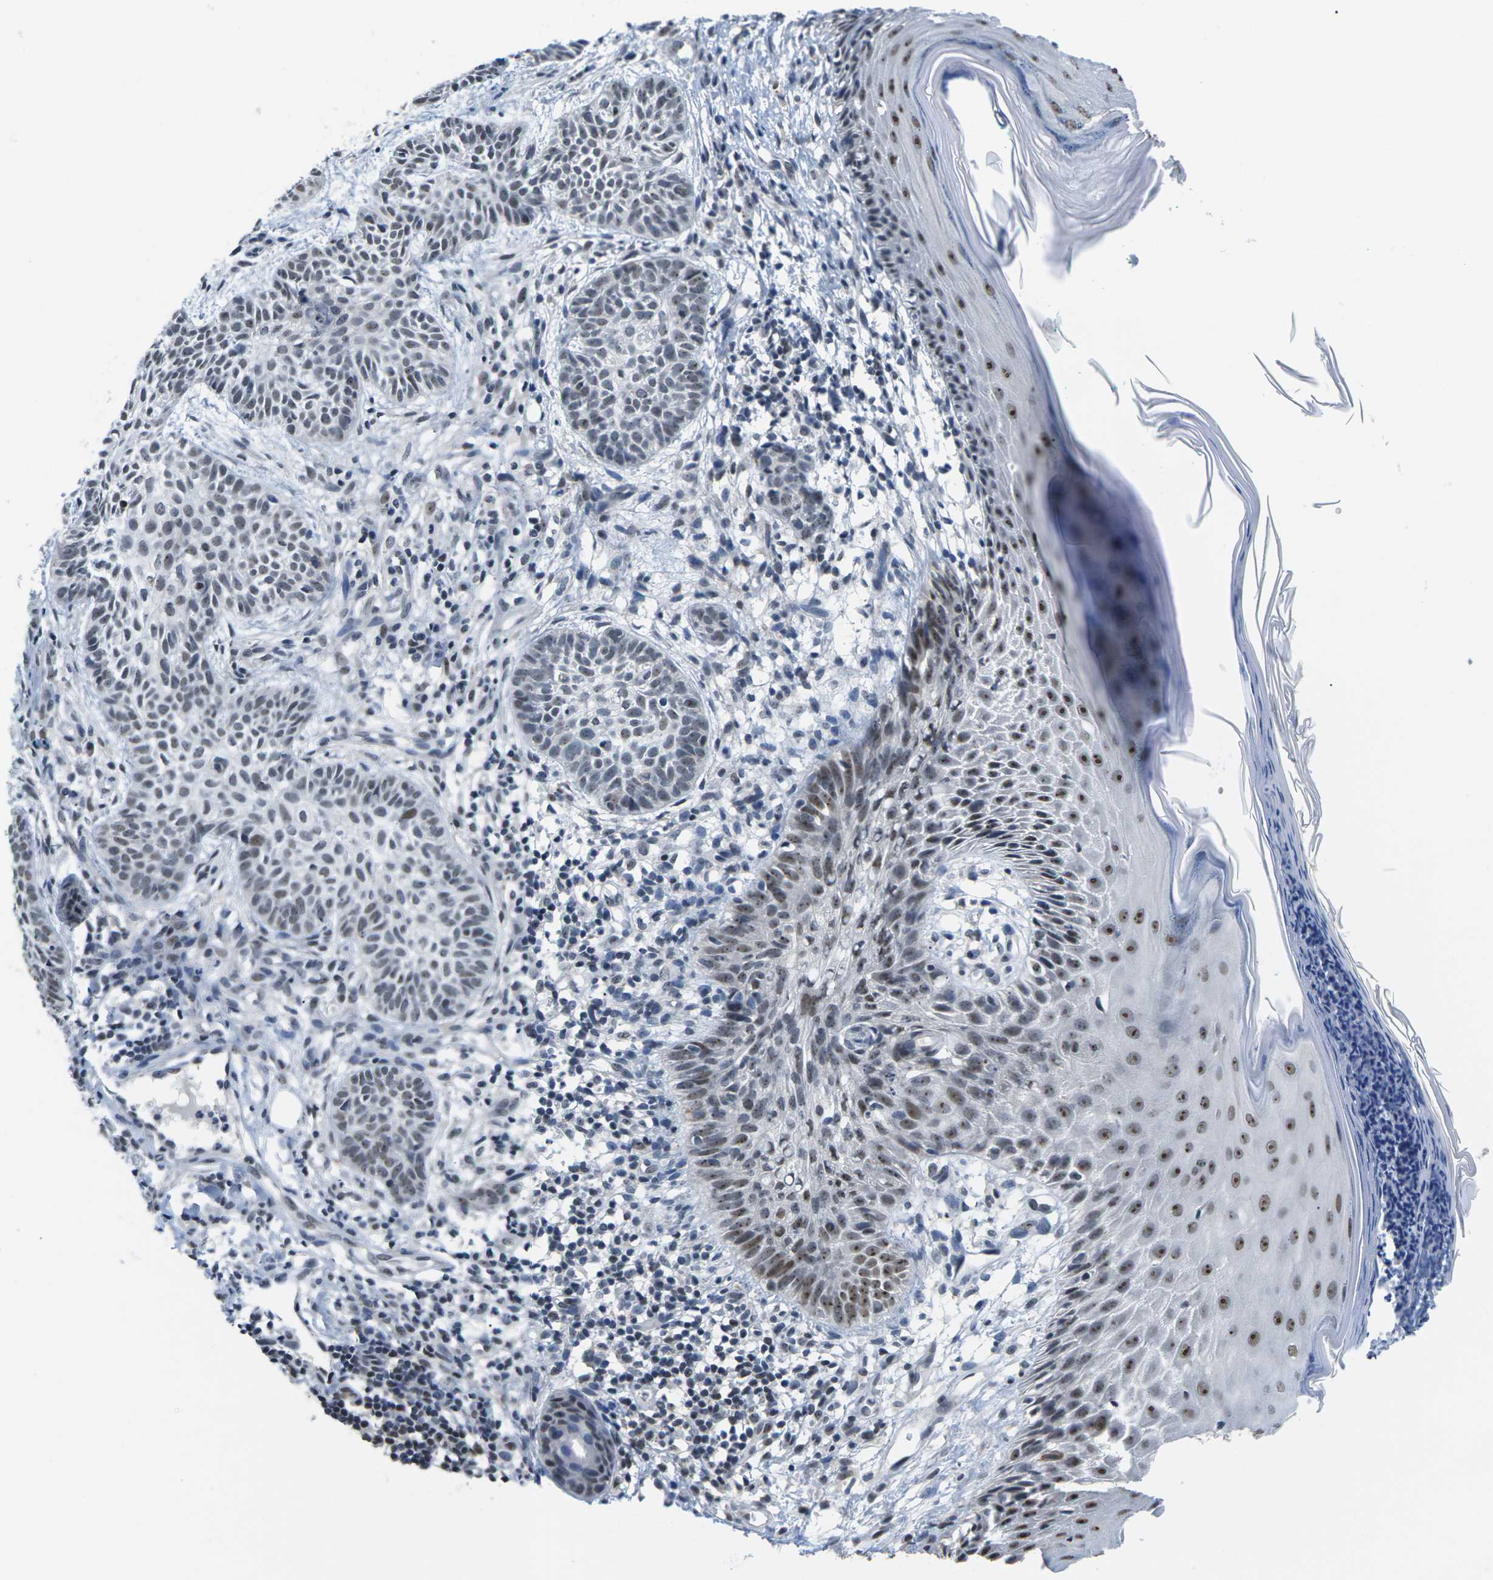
{"staining": {"intensity": "weak", "quantity": "25%-75%", "location": "nuclear"}, "tissue": "skin cancer", "cell_type": "Tumor cells", "image_type": "cancer", "snomed": [{"axis": "morphology", "description": "Basal cell carcinoma"}, {"axis": "topography", "description": "Skin"}], "caption": "Brown immunohistochemical staining in skin cancer (basal cell carcinoma) reveals weak nuclear staining in about 25%-75% of tumor cells. The protein of interest is shown in brown color, while the nuclei are stained blue.", "gene": "NSRP1", "patient": {"sex": "male", "age": 60}}